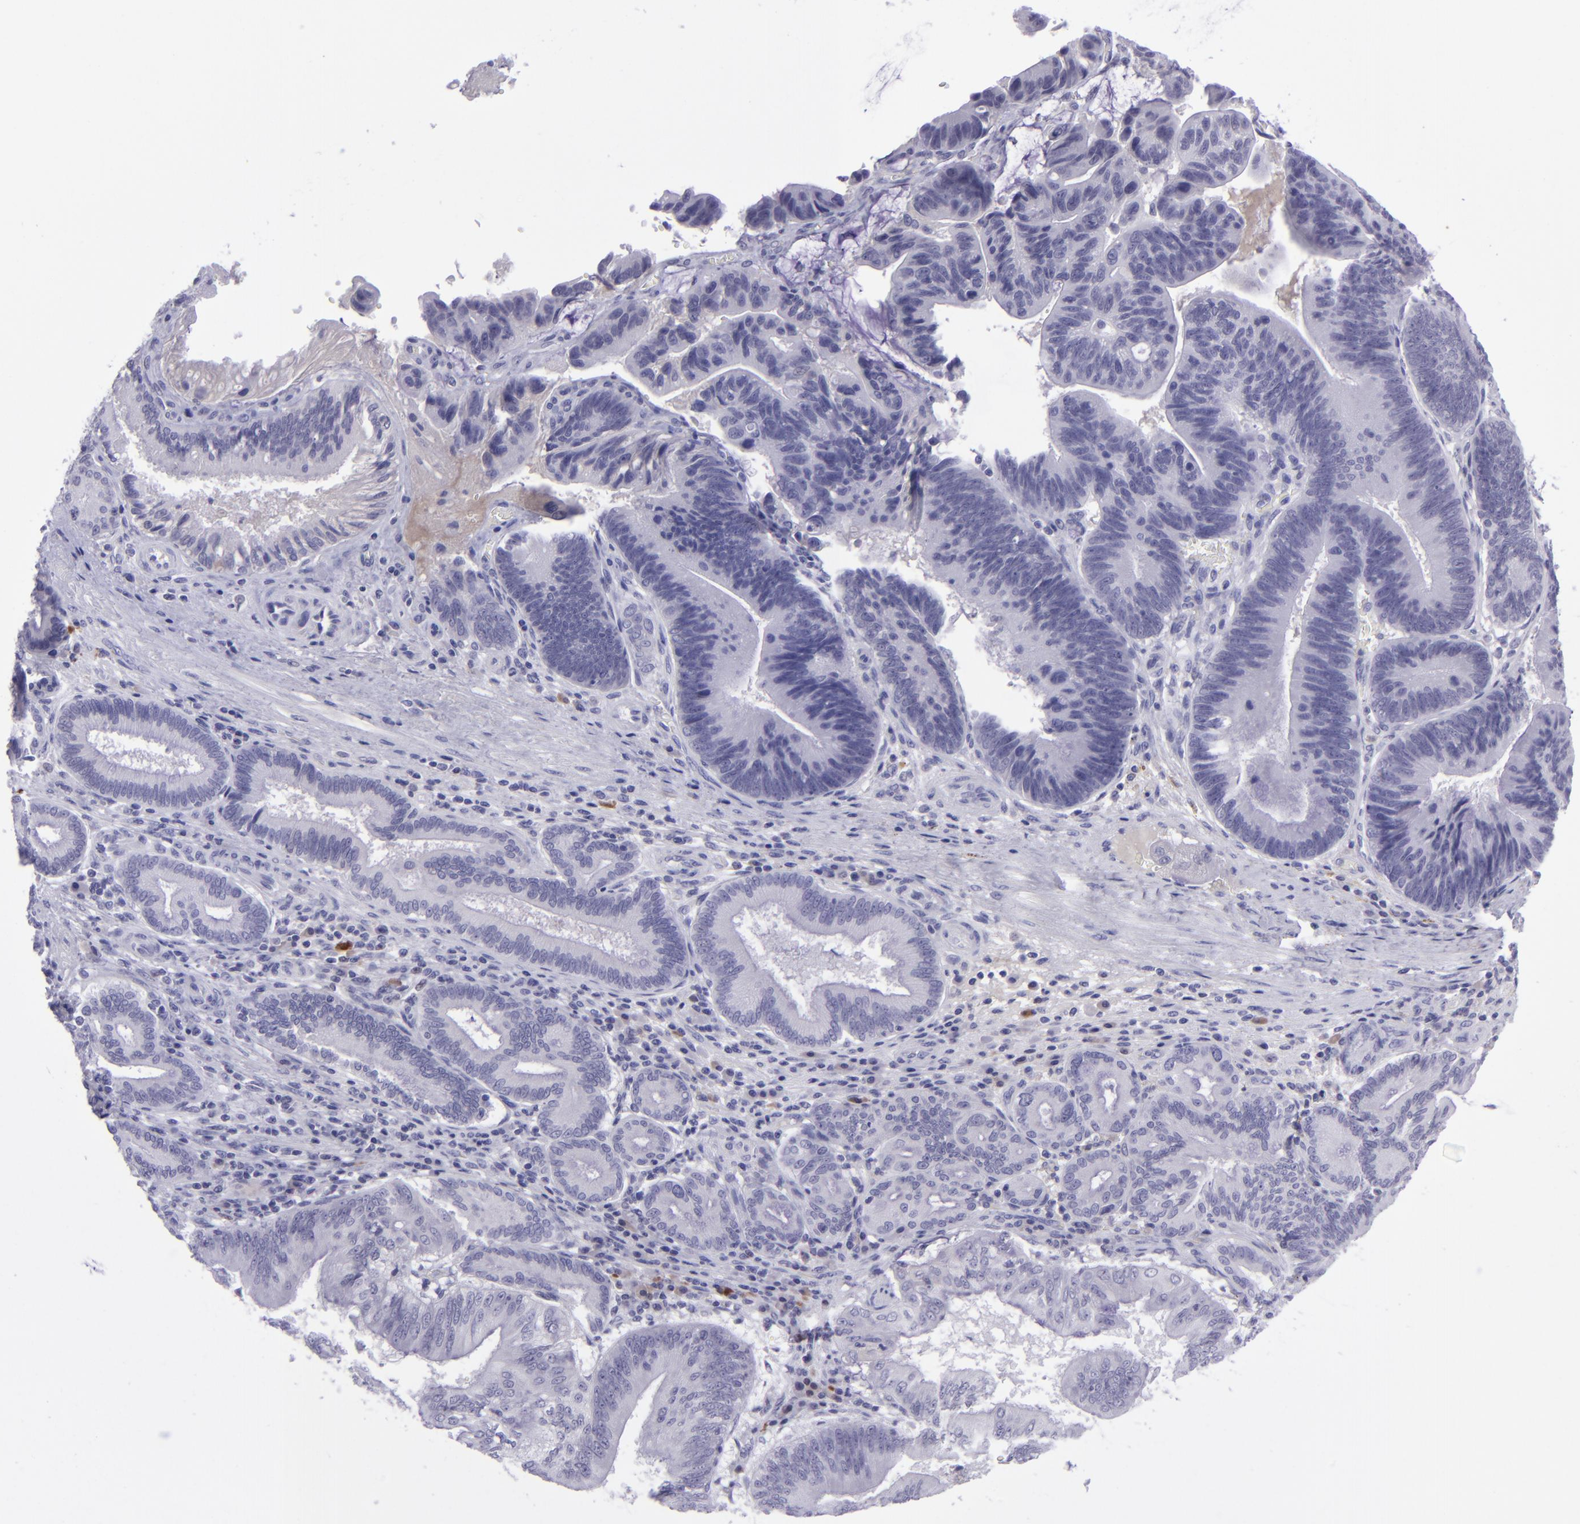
{"staining": {"intensity": "negative", "quantity": "none", "location": "none"}, "tissue": "pancreatic cancer", "cell_type": "Tumor cells", "image_type": "cancer", "snomed": [{"axis": "morphology", "description": "Adenocarcinoma, NOS"}, {"axis": "topography", "description": "Pancreas"}], "caption": "DAB immunohistochemical staining of adenocarcinoma (pancreatic) exhibits no significant expression in tumor cells.", "gene": "POU2F2", "patient": {"sex": "male", "age": 82}}